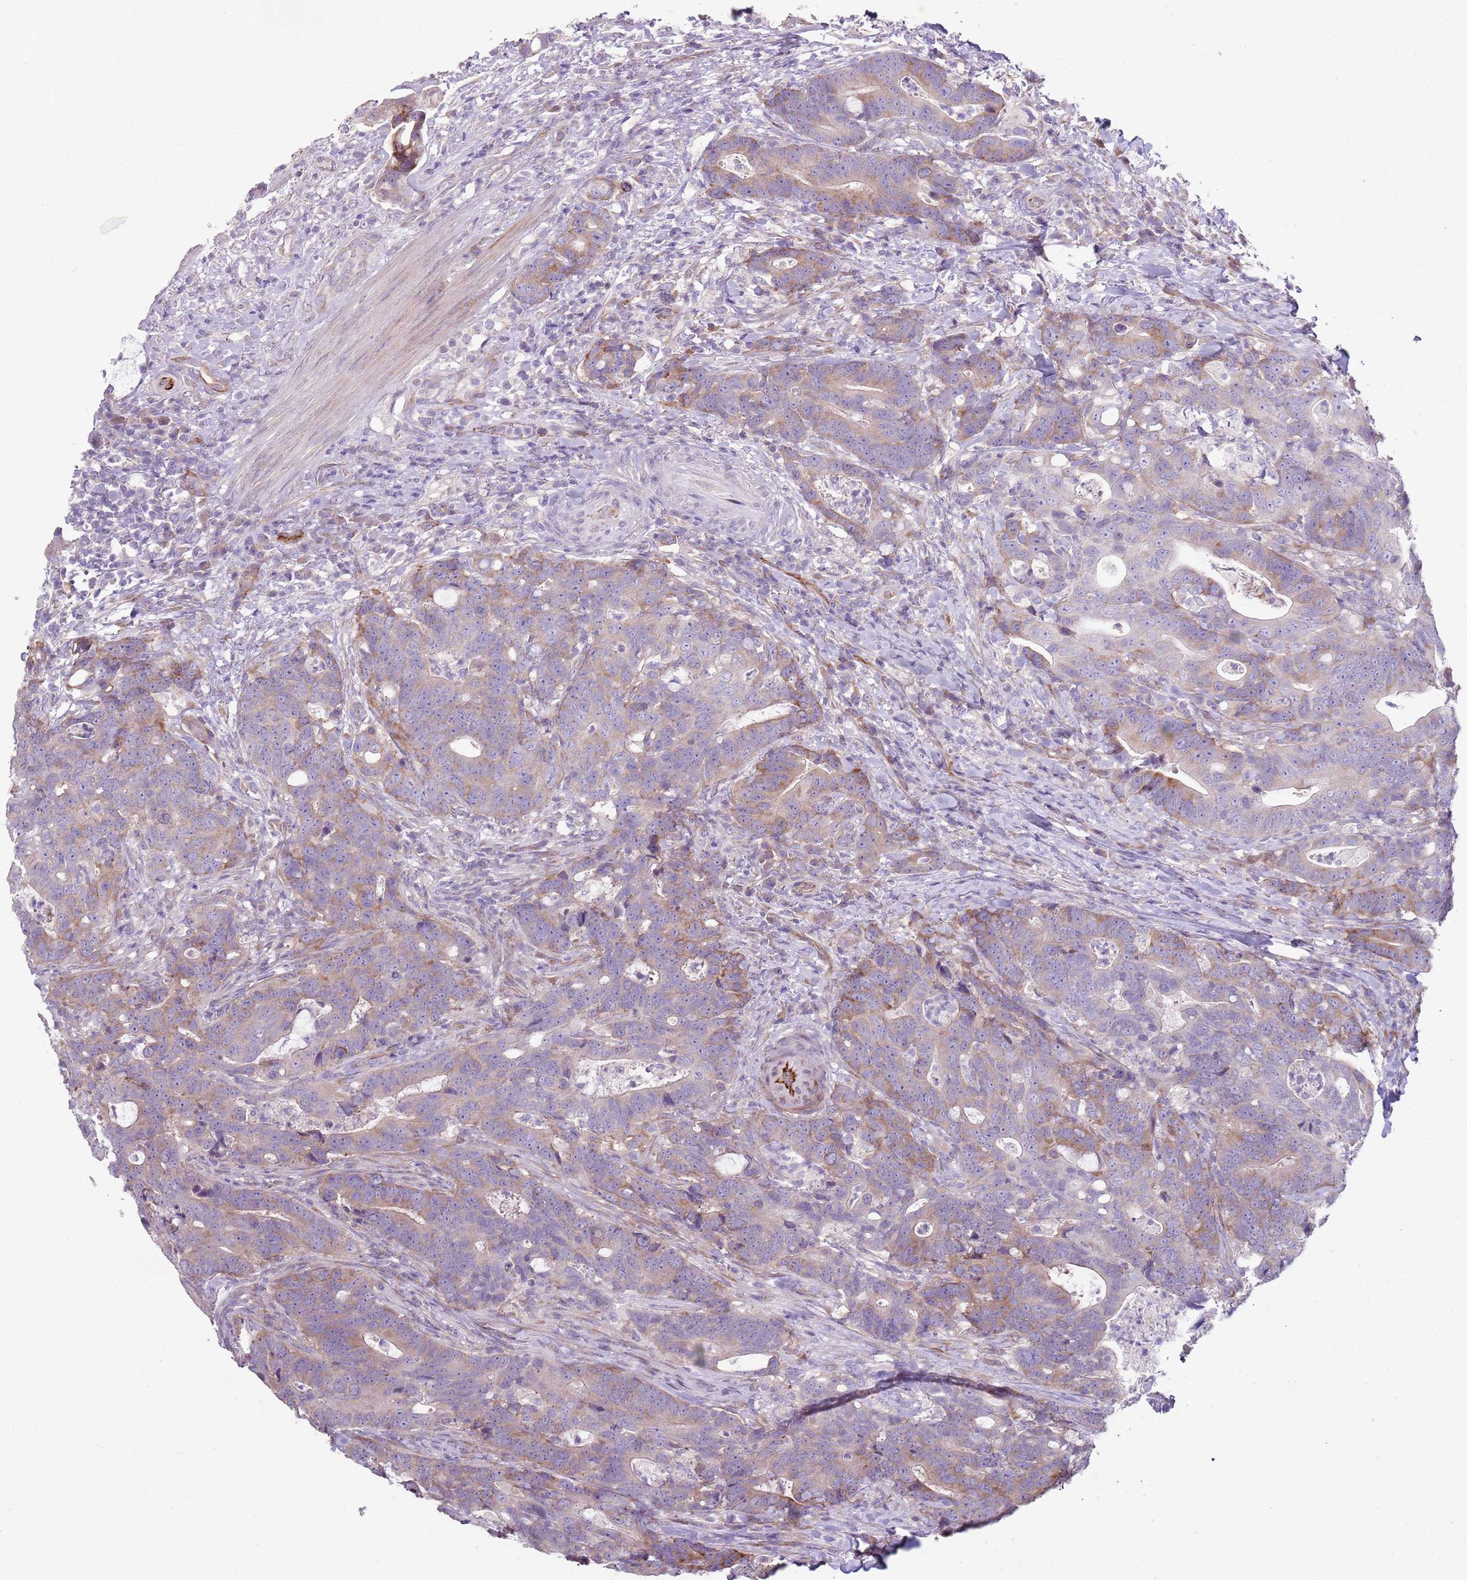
{"staining": {"intensity": "moderate", "quantity": "<25%", "location": "cytoplasmic/membranous"}, "tissue": "colorectal cancer", "cell_type": "Tumor cells", "image_type": "cancer", "snomed": [{"axis": "morphology", "description": "Adenocarcinoma, NOS"}, {"axis": "topography", "description": "Colon"}], "caption": "Colorectal cancer stained for a protein (brown) shows moderate cytoplasmic/membranous positive expression in approximately <25% of tumor cells.", "gene": "ZNF583", "patient": {"sex": "female", "age": 82}}